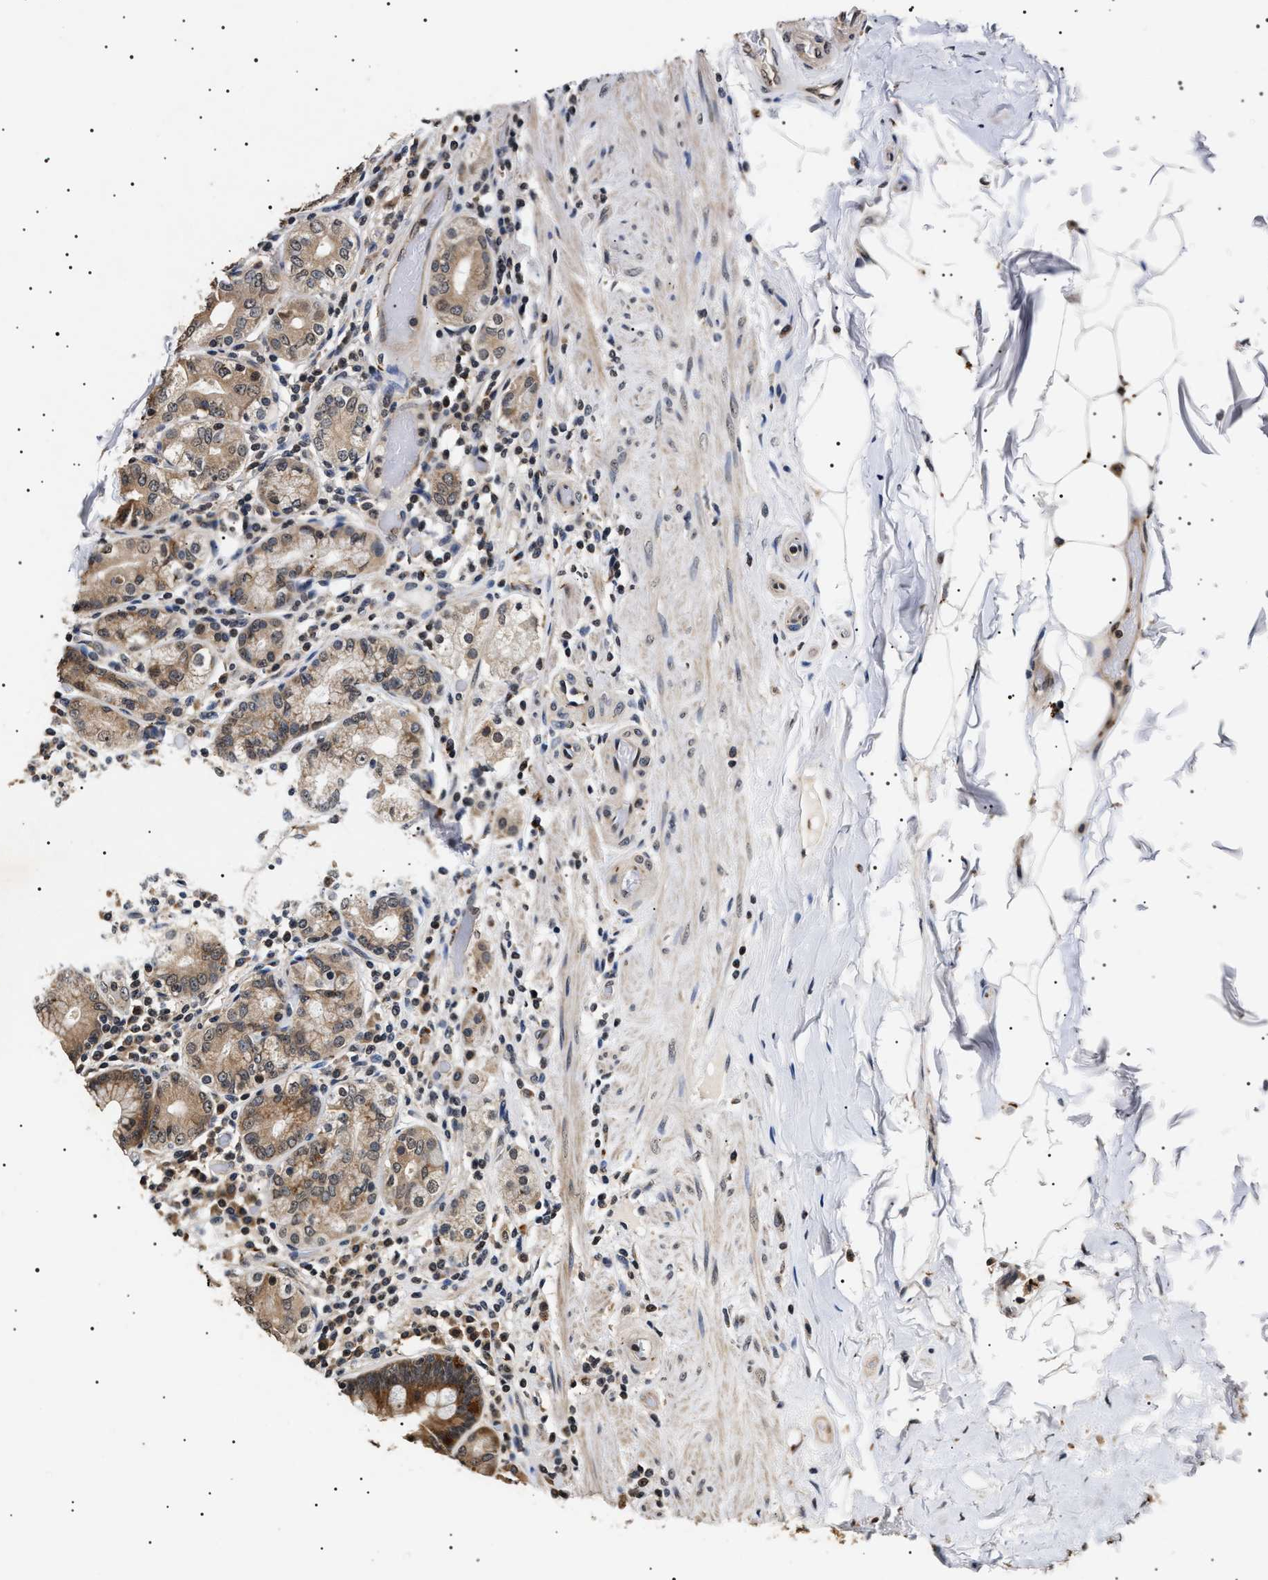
{"staining": {"intensity": "weak", "quantity": "25%-75%", "location": "cytoplasmic/membranous"}, "tissue": "stomach", "cell_type": "Glandular cells", "image_type": "normal", "snomed": [{"axis": "morphology", "description": "Normal tissue, NOS"}, {"axis": "topography", "description": "Stomach, lower"}], "caption": "This histopathology image demonstrates normal stomach stained with immunohistochemistry to label a protein in brown. The cytoplasmic/membranous of glandular cells show weak positivity for the protein. Nuclei are counter-stained blue.", "gene": "KIF21A", "patient": {"sex": "female", "age": 76}}